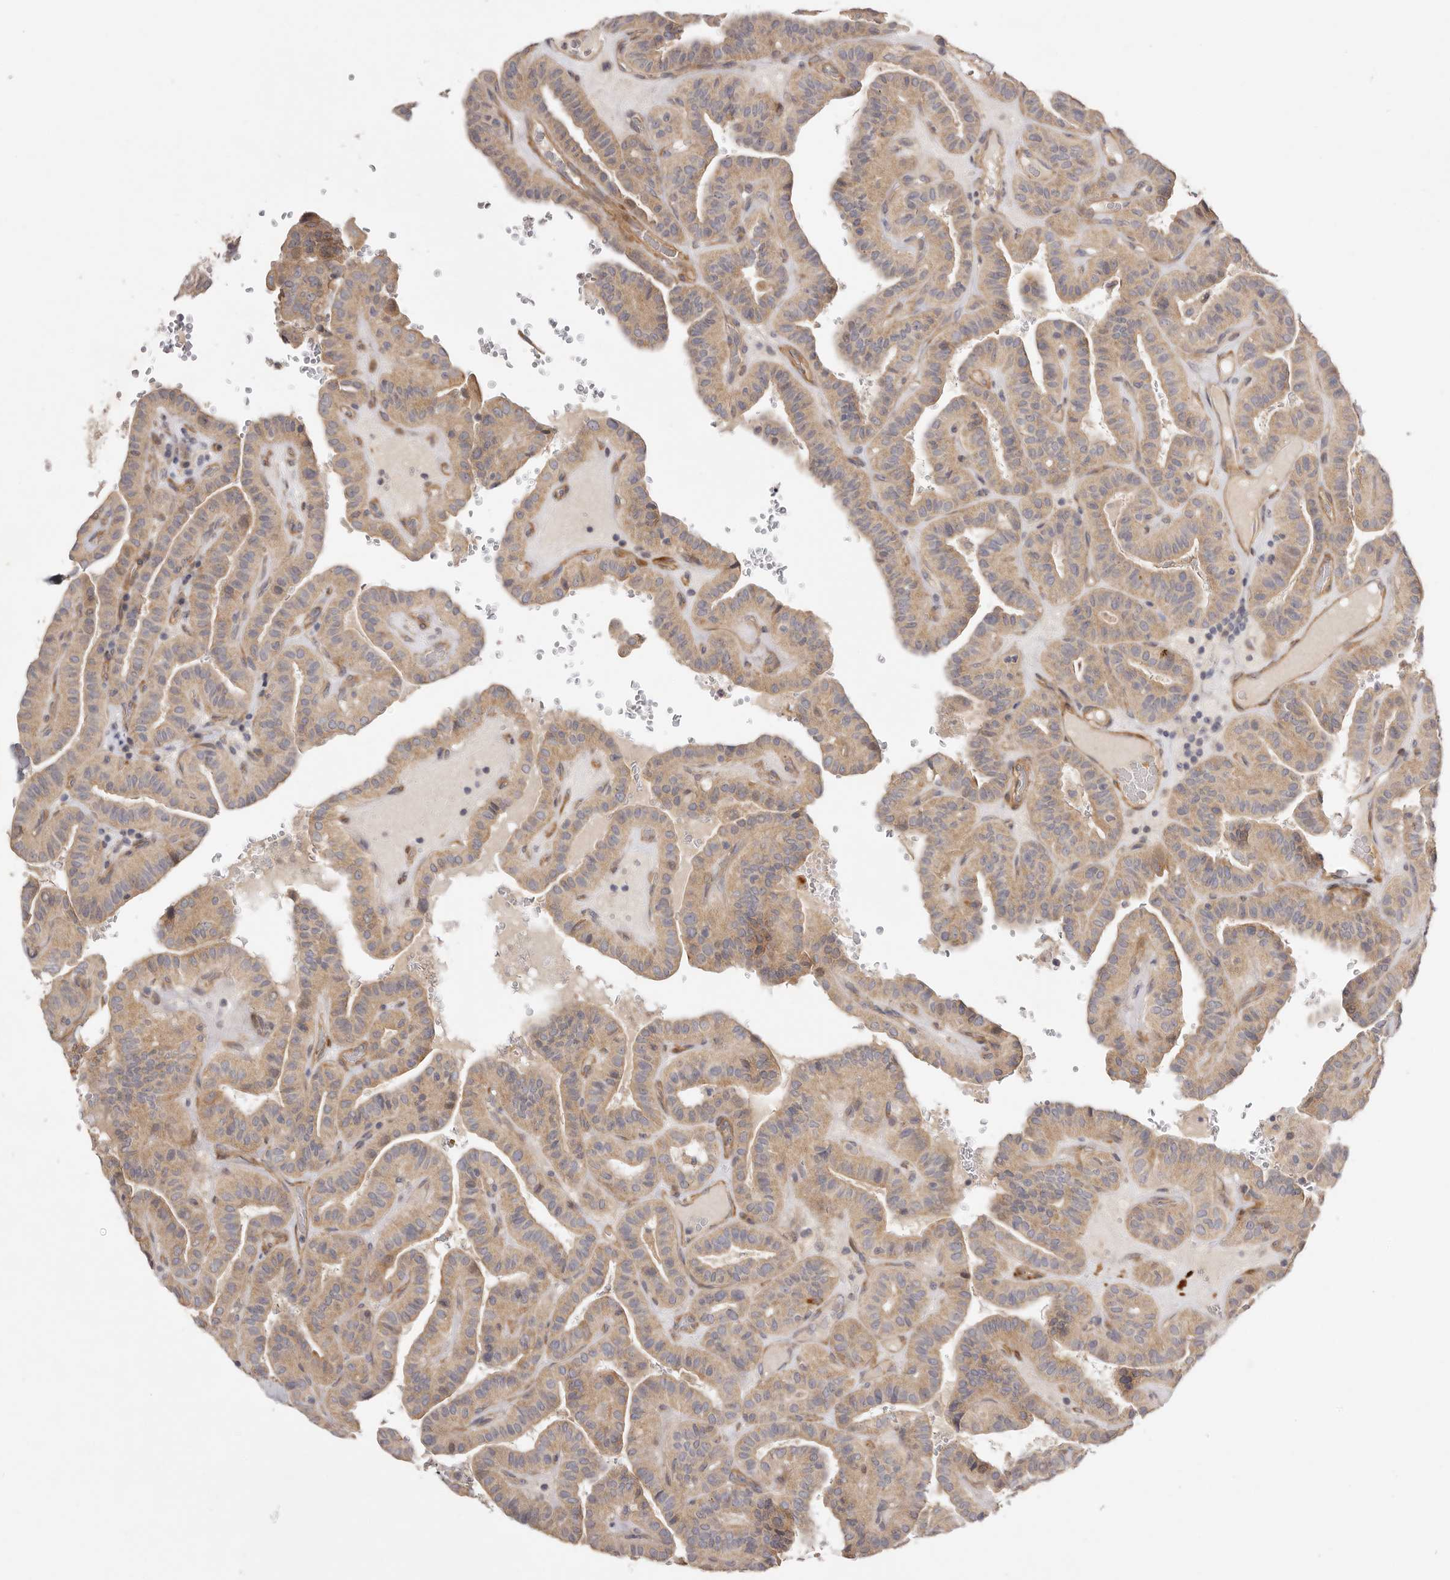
{"staining": {"intensity": "moderate", "quantity": ">75%", "location": "cytoplasmic/membranous"}, "tissue": "thyroid cancer", "cell_type": "Tumor cells", "image_type": "cancer", "snomed": [{"axis": "morphology", "description": "Papillary adenocarcinoma, NOS"}, {"axis": "topography", "description": "Thyroid gland"}], "caption": "Tumor cells display medium levels of moderate cytoplasmic/membranous positivity in approximately >75% of cells in thyroid papillary adenocarcinoma.", "gene": "ADAMTS9", "patient": {"sex": "male", "age": 77}}